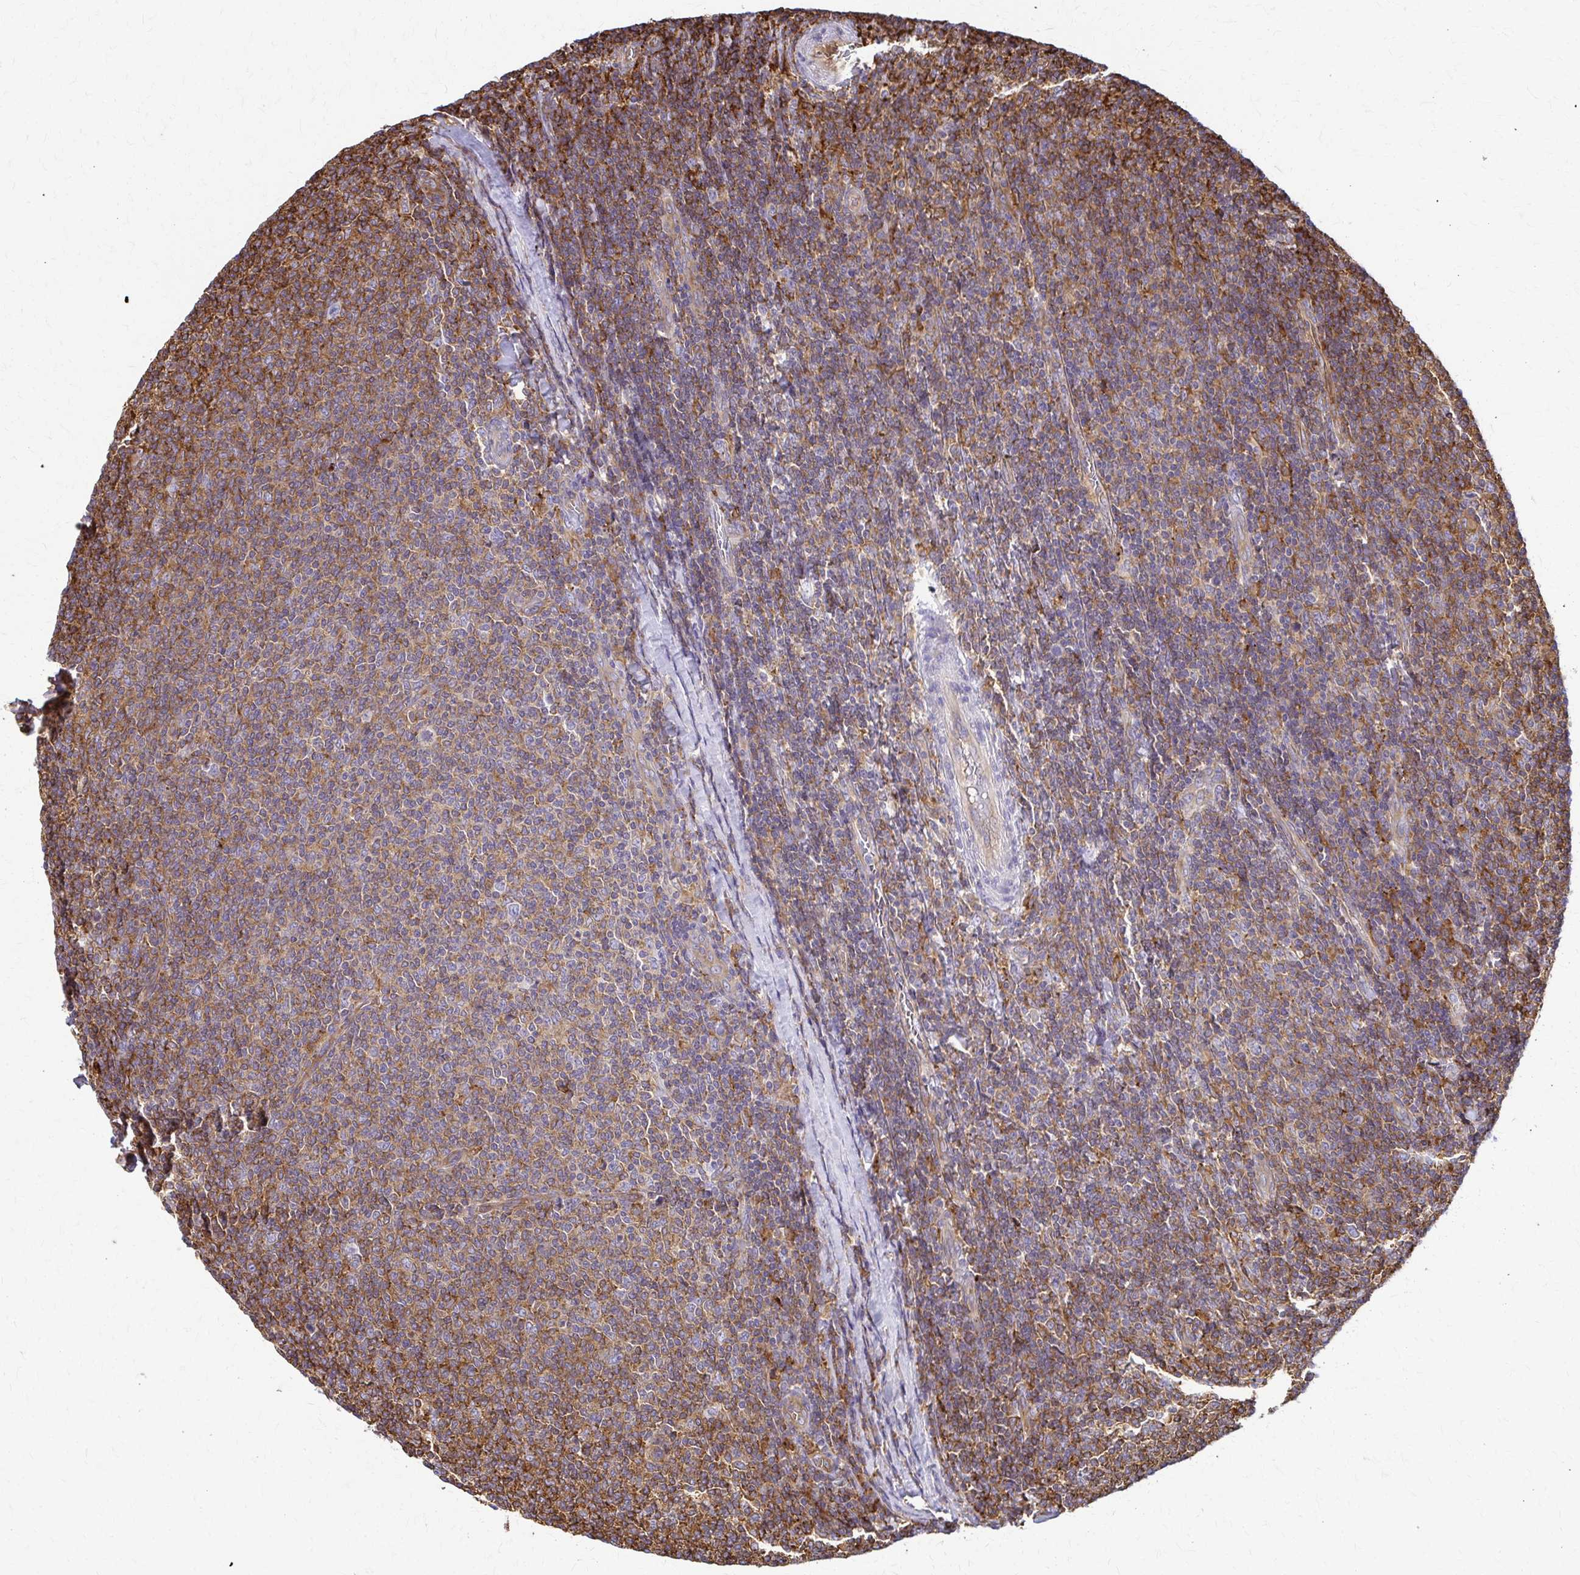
{"staining": {"intensity": "moderate", "quantity": ">75%", "location": "cytoplasmic/membranous"}, "tissue": "lymphoma", "cell_type": "Tumor cells", "image_type": "cancer", "snomed": [{"axis": "morphology", "description": "Malignant lymphoma, non-Hodgkin's type, Low grade"}, {"axis": "topography", "description": "Lymph node"}], "caption": "A micrograph of human low-grade malignant lymphoma, non-Hodgkin's type stained for a protein exhibits moderate cytoplasmic/membranous brown staining in tumor cells. (Brightfield microscopy of DAB IHC at high magnification).", "gene": "WASF2", "patient": {"sex": "male", "age": 52}}